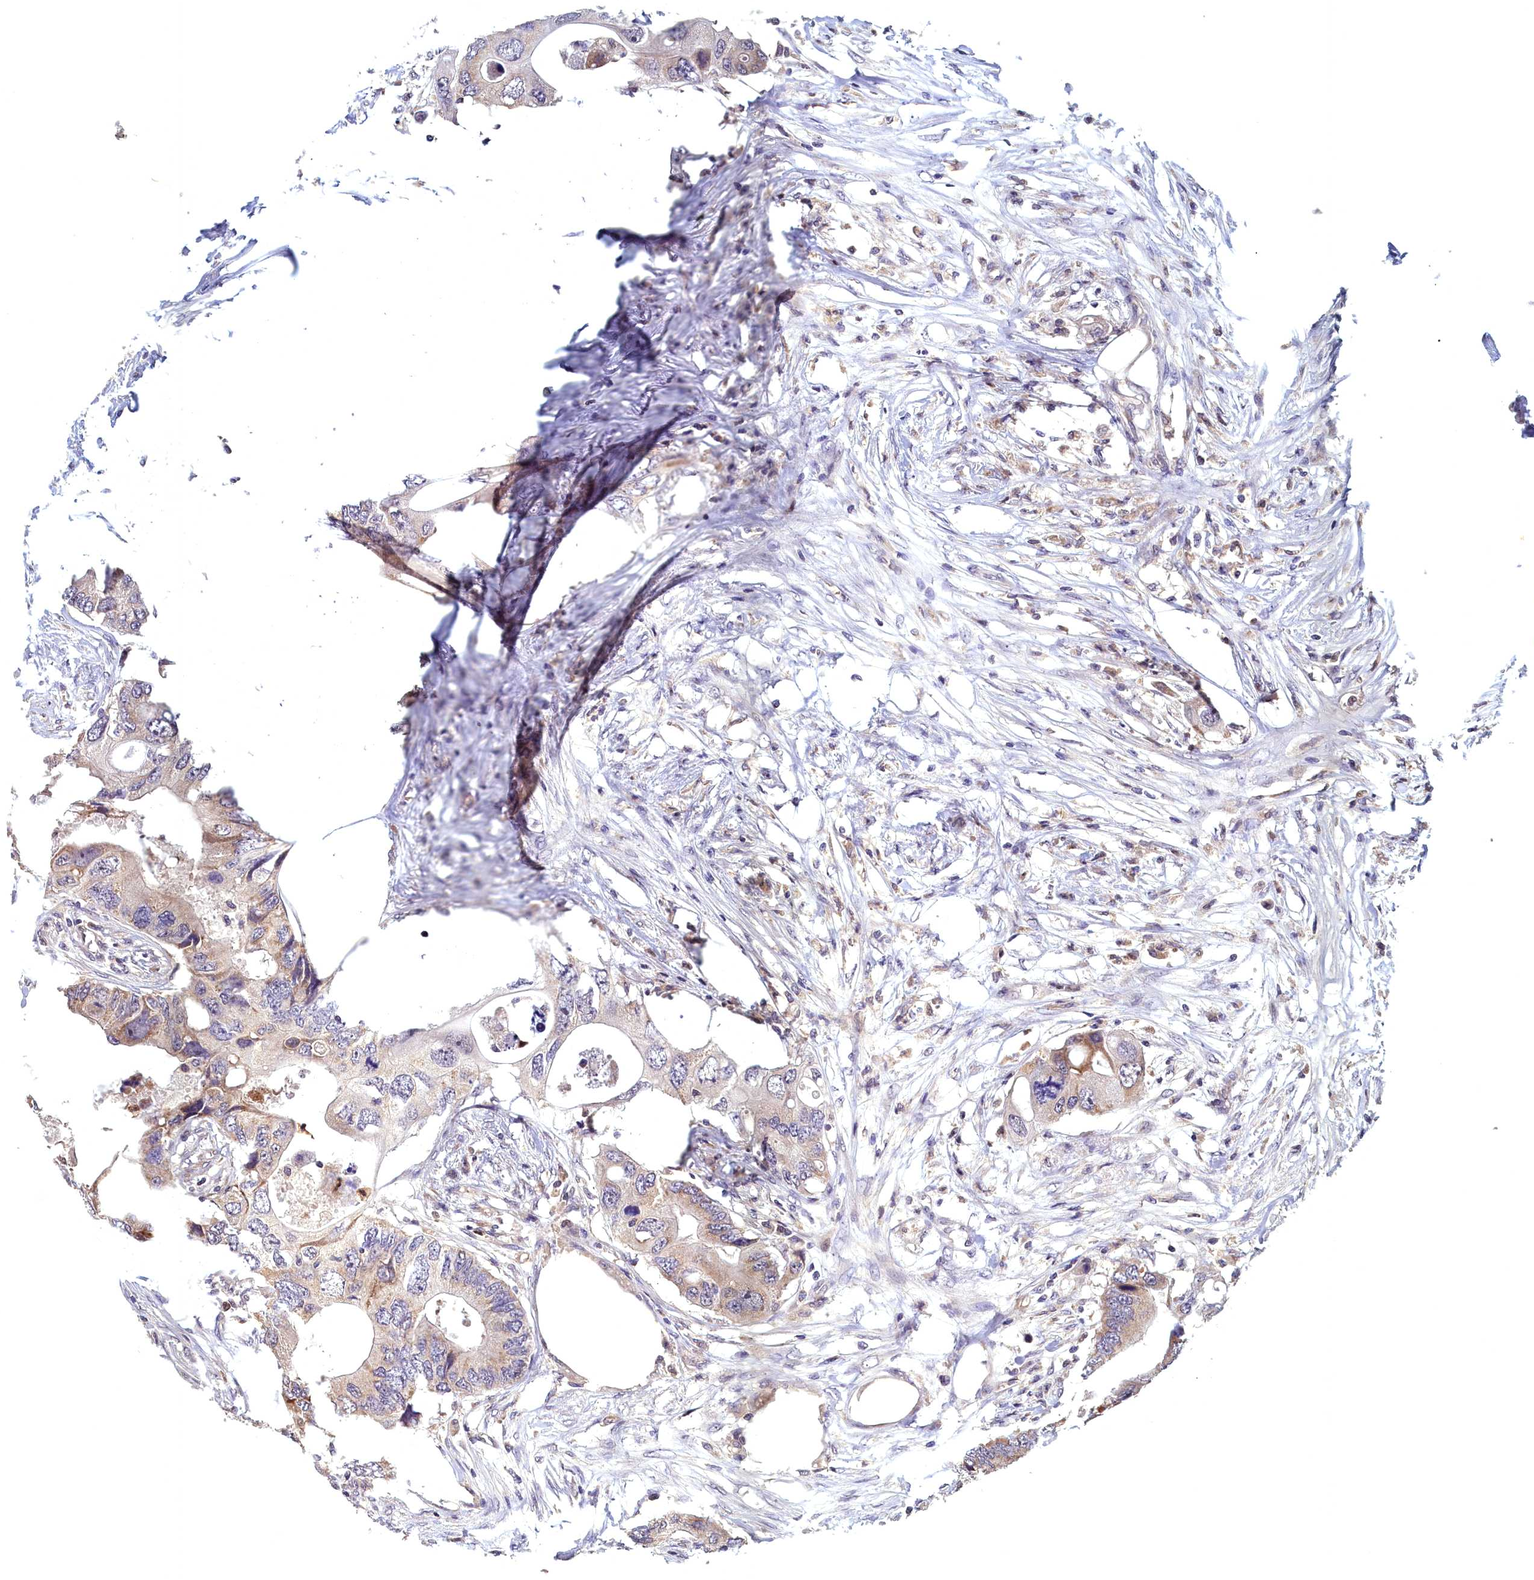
{"staining": {"intensity": "weak", "quantity": "25%-75%", "location": "cytoplasmic/membranous"}, "tissue": "colorectal cancer", "cell_type": "Tumor cells", "image_type": "cancer", "snomed": [{"axis": "morphology", "description": "Adenocarcinoma, NOS"}, {"axis": "topography", "description": "Colon"}], "caption": "Tumor cells display low levels of weak cytoplasmic/membranous positivity in approximately 25%-75% of cells in human colorectal cancer (adenocarcinoma).", "gene": "EPB41L4B", "patient": {"sex": "male", "age": 71}}